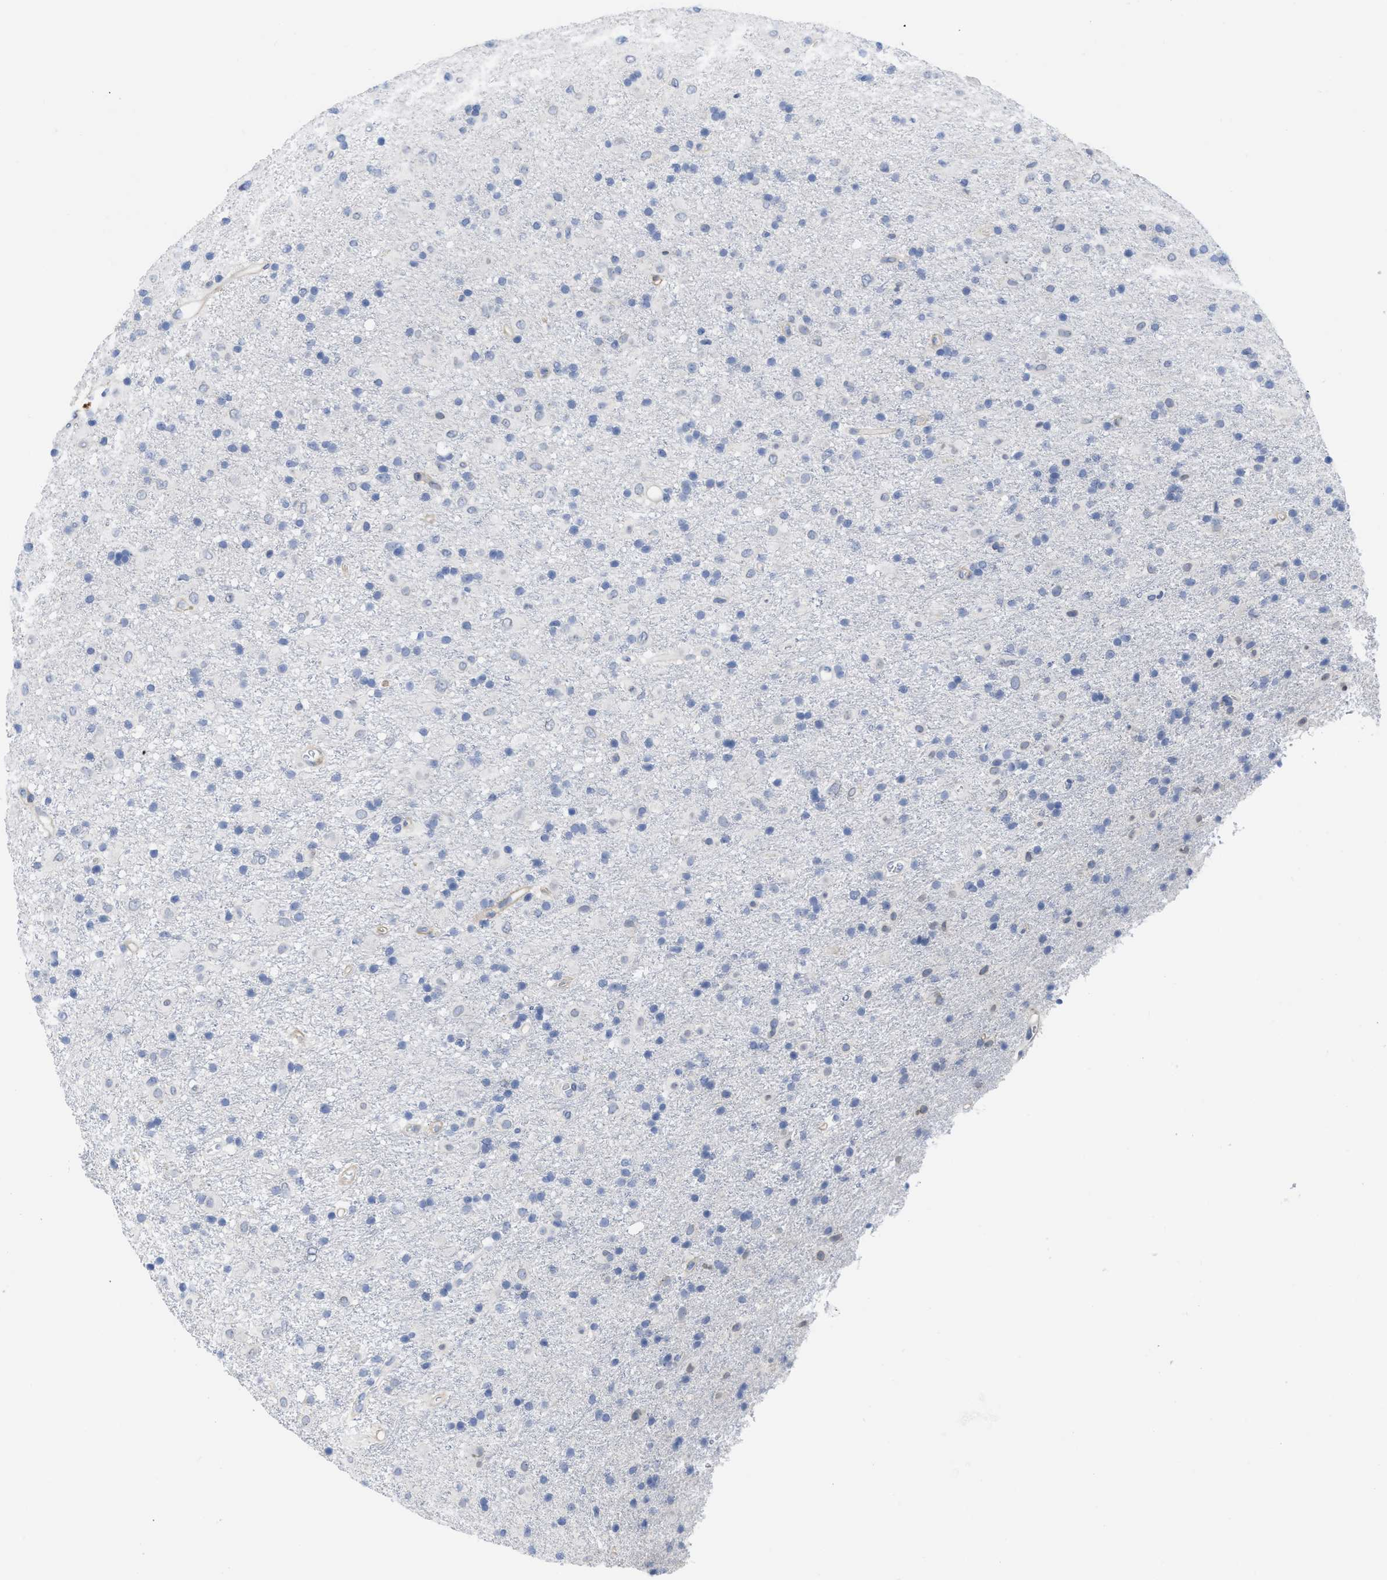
{"staining": {"intensity": "negative", "quantity": "none", "location": "none"}, "tissue": "glioma", "cell_type": "Tumor cells", "image_type": "cancer", "snomed": [{"axis": "morphology", "description": "Glioma, malignant, Low grade"}, {"axis": "topography", "description": "Brain"}], "caption": "DAB (3,3'-diaminobenzidine) immunohistochemical staining of glioma exhibits no significant positivity in tumor cells.", "gene": "ACKR1", "patient": {"sex": "male", "age": 65}}